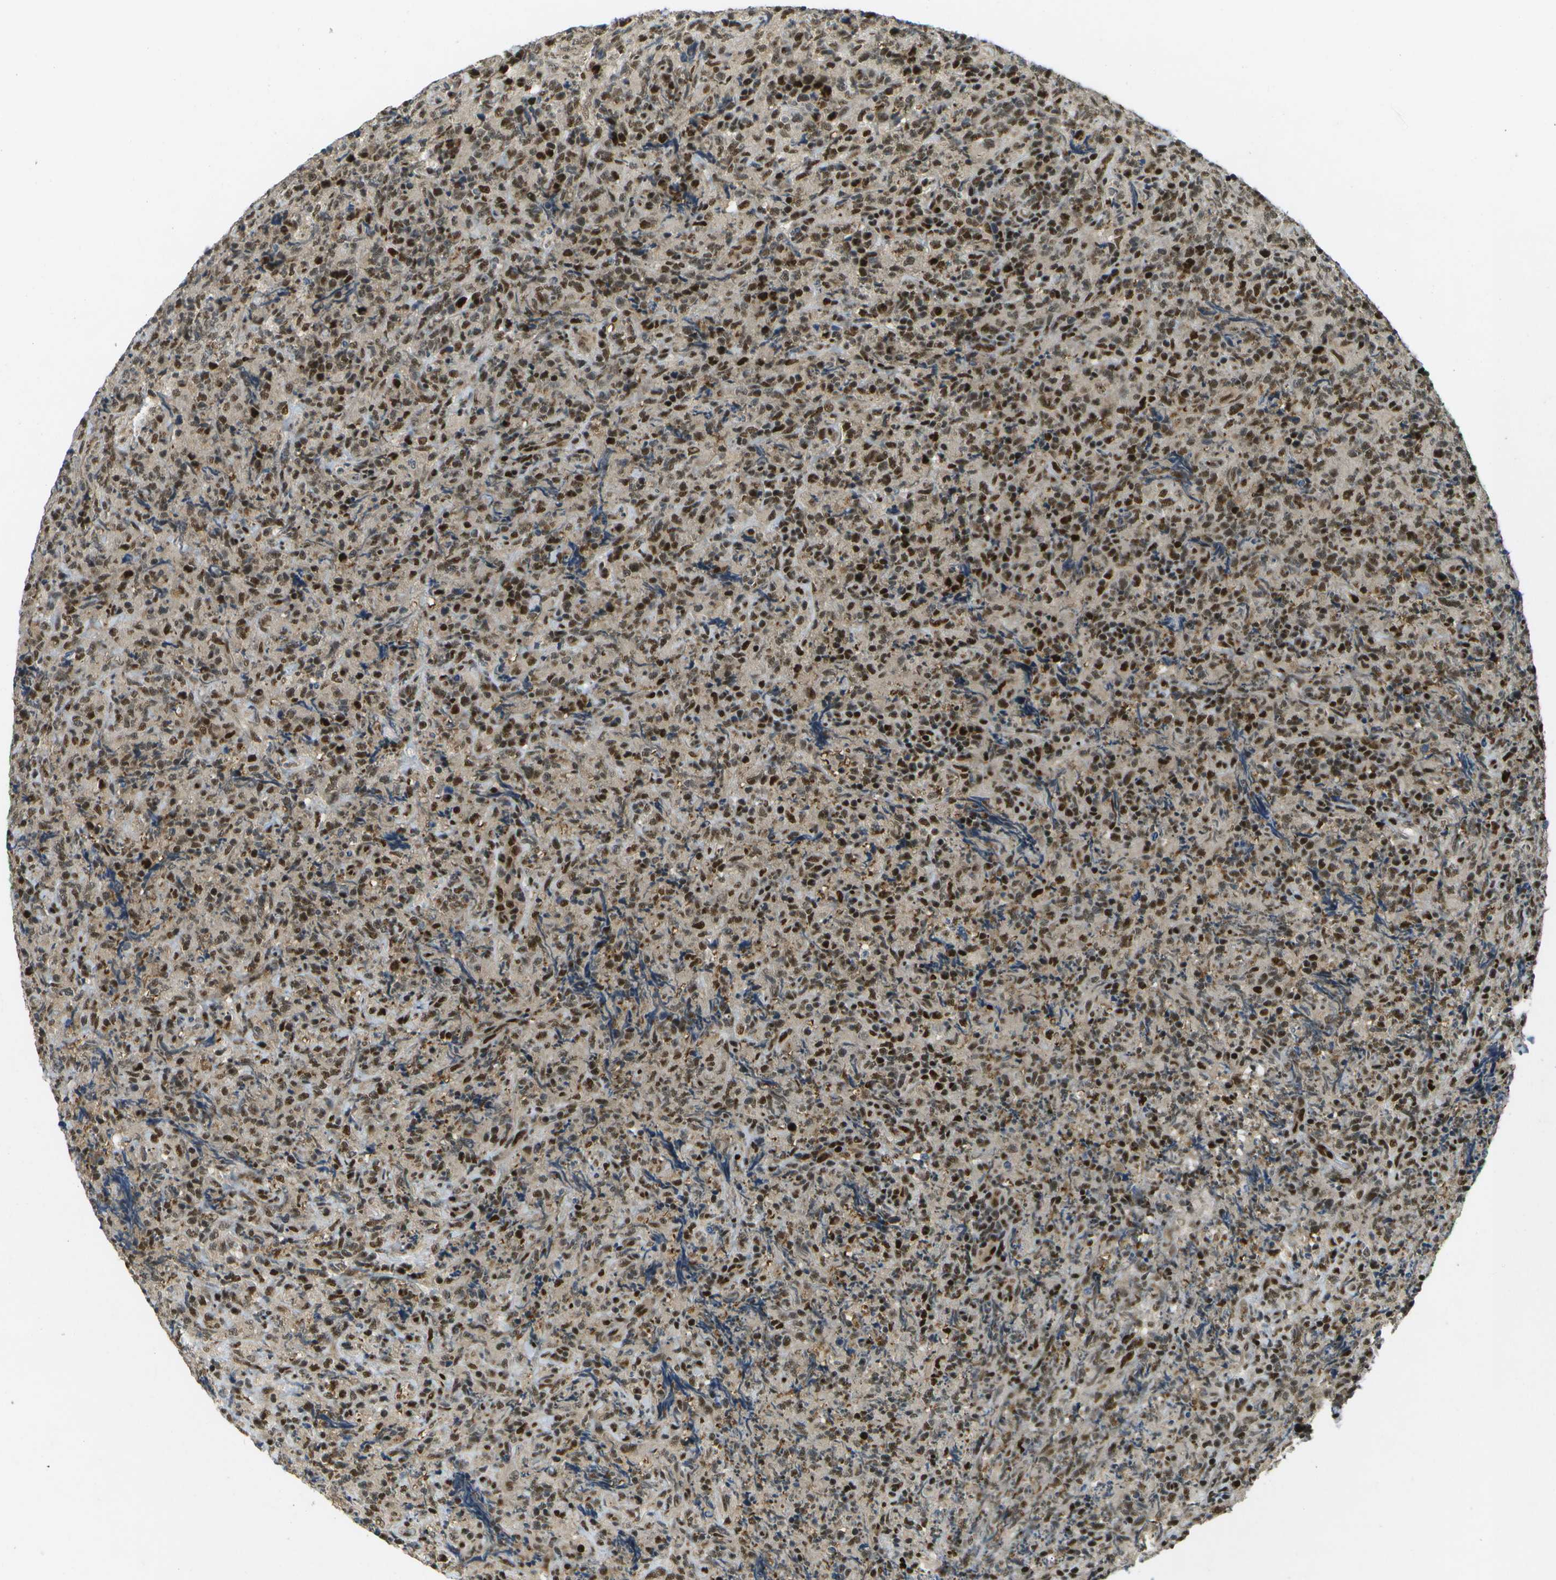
{"staining": {"intensity": "moderate", "quantity": ">75%", "location": "nuclear"}, "tissue": "lymphoma", "cell_type": "Tumor cells", "image_type": "cancer", "snomed": [{"axis": "morphology", "description": "Malignant lymphoma, non-Hodgkin's type, High grade"}, {"axis": "topography", "description": "Tonsil"}], "caption": "Brown immunohistochemical staining in high-grade malignant lymphoma, non-Hodgkin's type reveals moderate nuclear expression in approximately >75% of tumor cells. (IHC, brightfield microscopy, high magnification).", "gene": "GANC", "patient": {"sex": "female", "age": 36}}